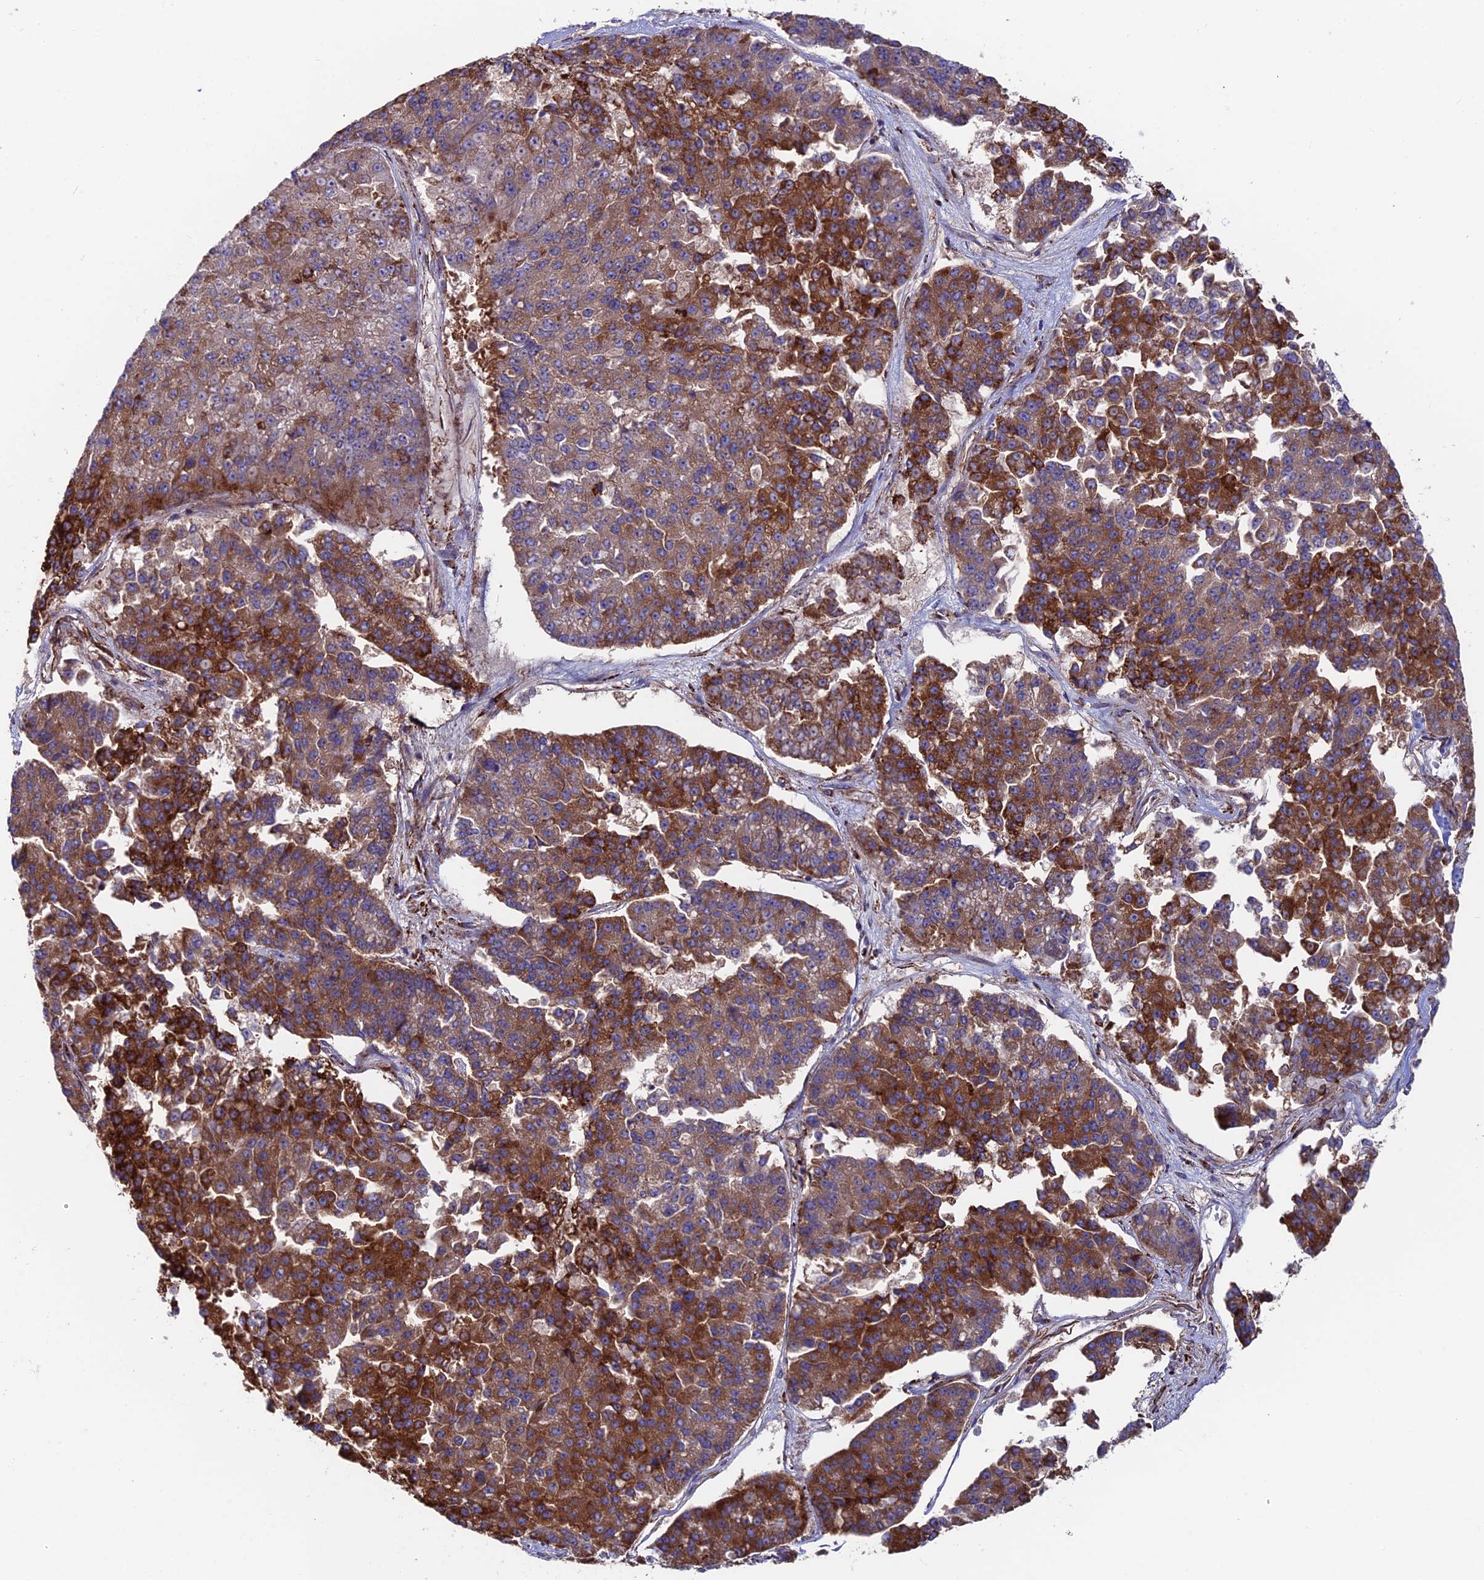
{"staining": {"intensity": "strong", "quantity": ">75%", "location": "cytoplasmic/membranous"}, "tissue": "pancreatic cancer", "cell_type": "Tumor cells", "image_type": "cancer", "snomed": [{"axis": "morphology", "description": "Adenocarcinoma, NOS"}, {"axis": "topography", "description": "Pancreas"}], "caption": "Immunohistochemistry (IHC) micrograph of neoplastic tissue: pancreatic cancer stained using immunohistochemistry displays high levels of strong protein expression localized specifically in the cytoplasmic/membranous of tumor cells, appearing as a cytoplasmic/membranous brown color.", "gene": "EIF3K", "patient": {"sex": "male", "age": 50}}